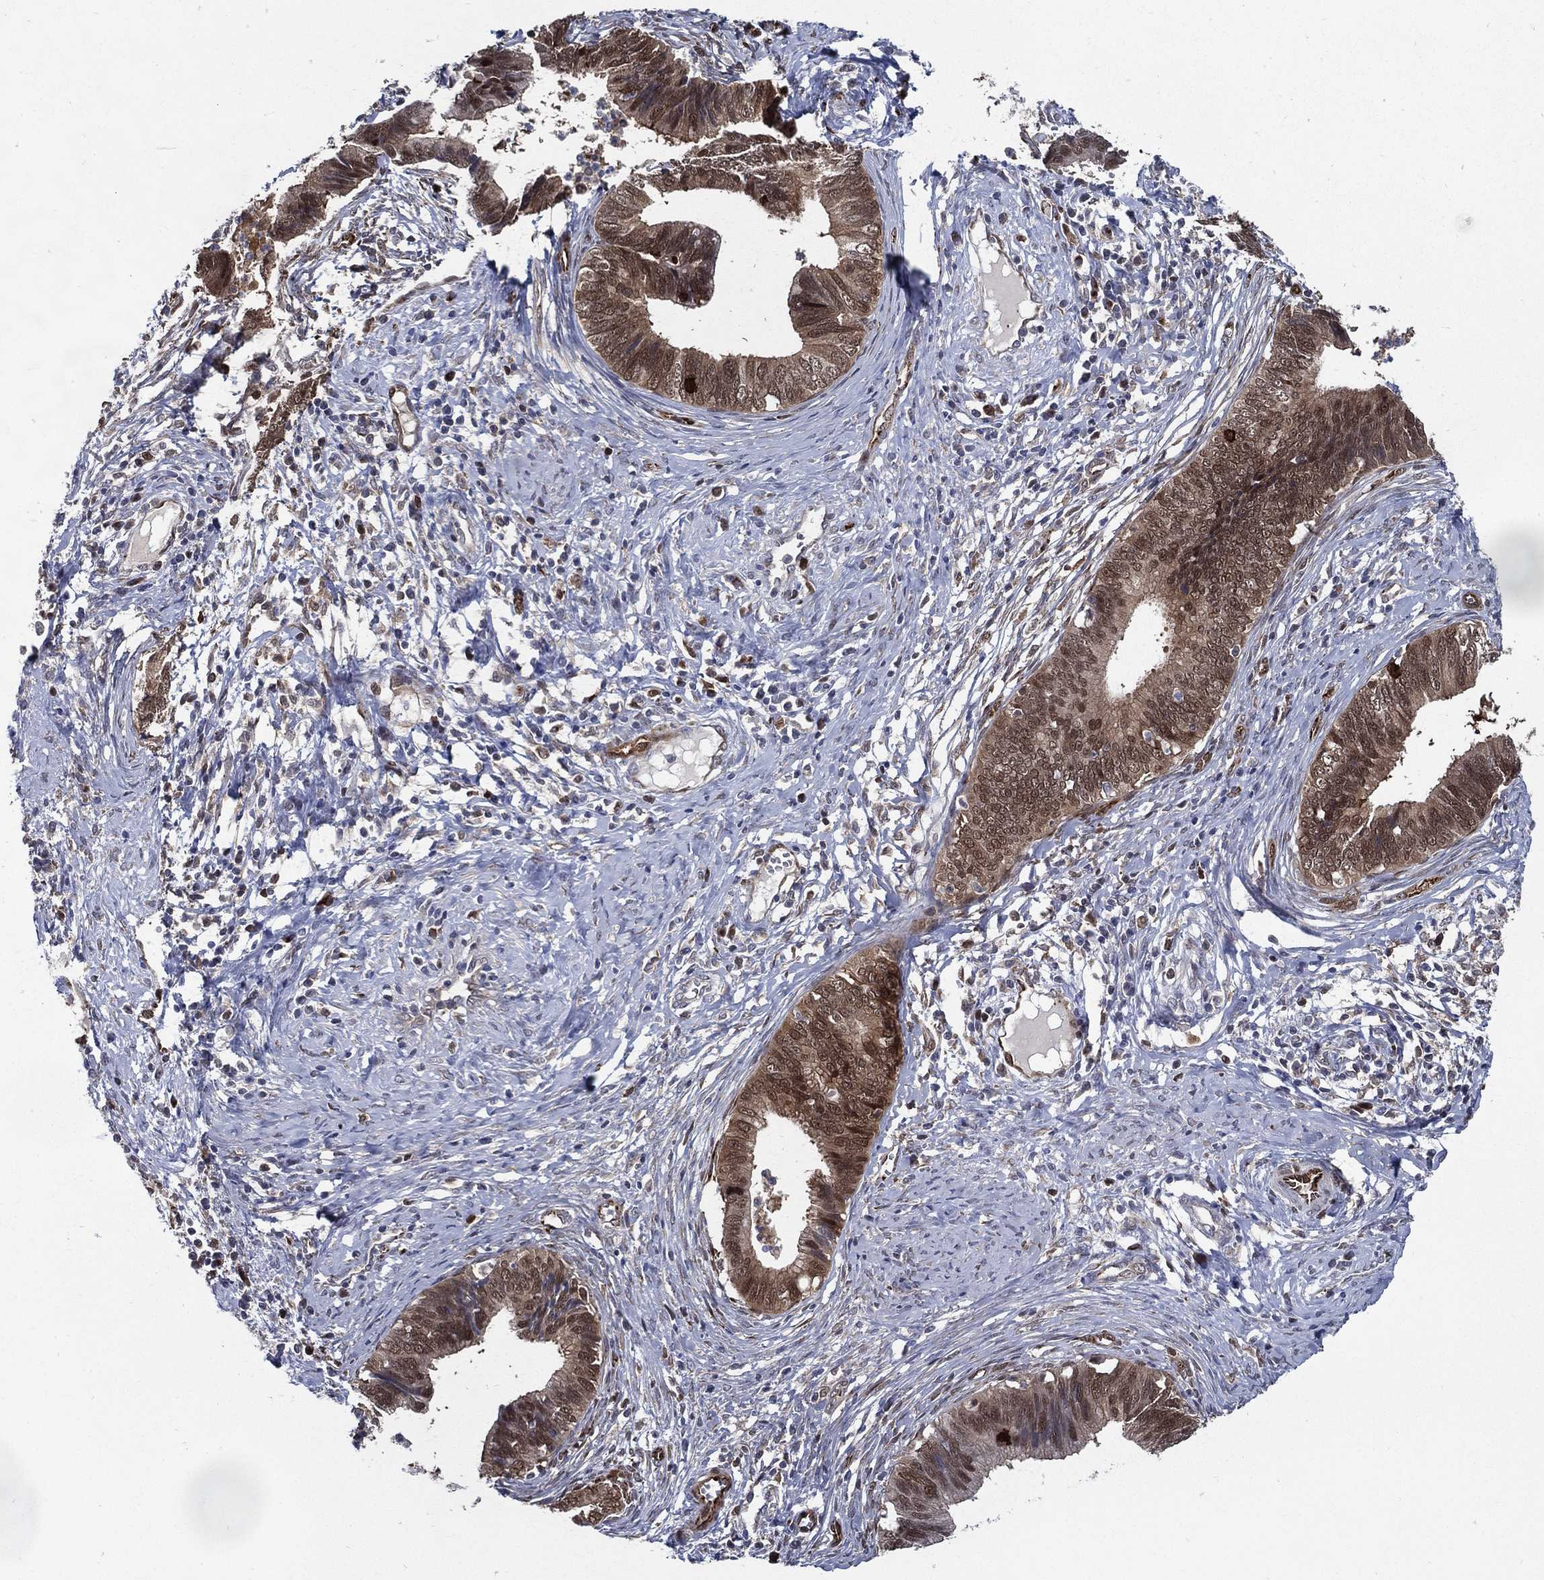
{"staining": {"intensity": "moderate", "quantity": "25%-75%", "location": "cytoplasmic/membranous,nuclear"}, "tissue": "cervical cancer", "cell_type": "Tumor cells", "image_type": "cancer", "snomed": [{"axis": "morphology", "description": "Adenocarcinoma, NOS"}, {"axis": "topography", "description": "Cervix"}], "caption": "Cervical adenocarcinoma stained with DAB immunohistochemistry shows medium levels of moderate cytoplasmic/membranous and nuclear expression in about 25%-75% of tumor cells. (DAB = brown stain, brightfield microscopy at high magnification).", "gene": "ARHGAP11A", "patient": {"sex": "female", "age": 42}}